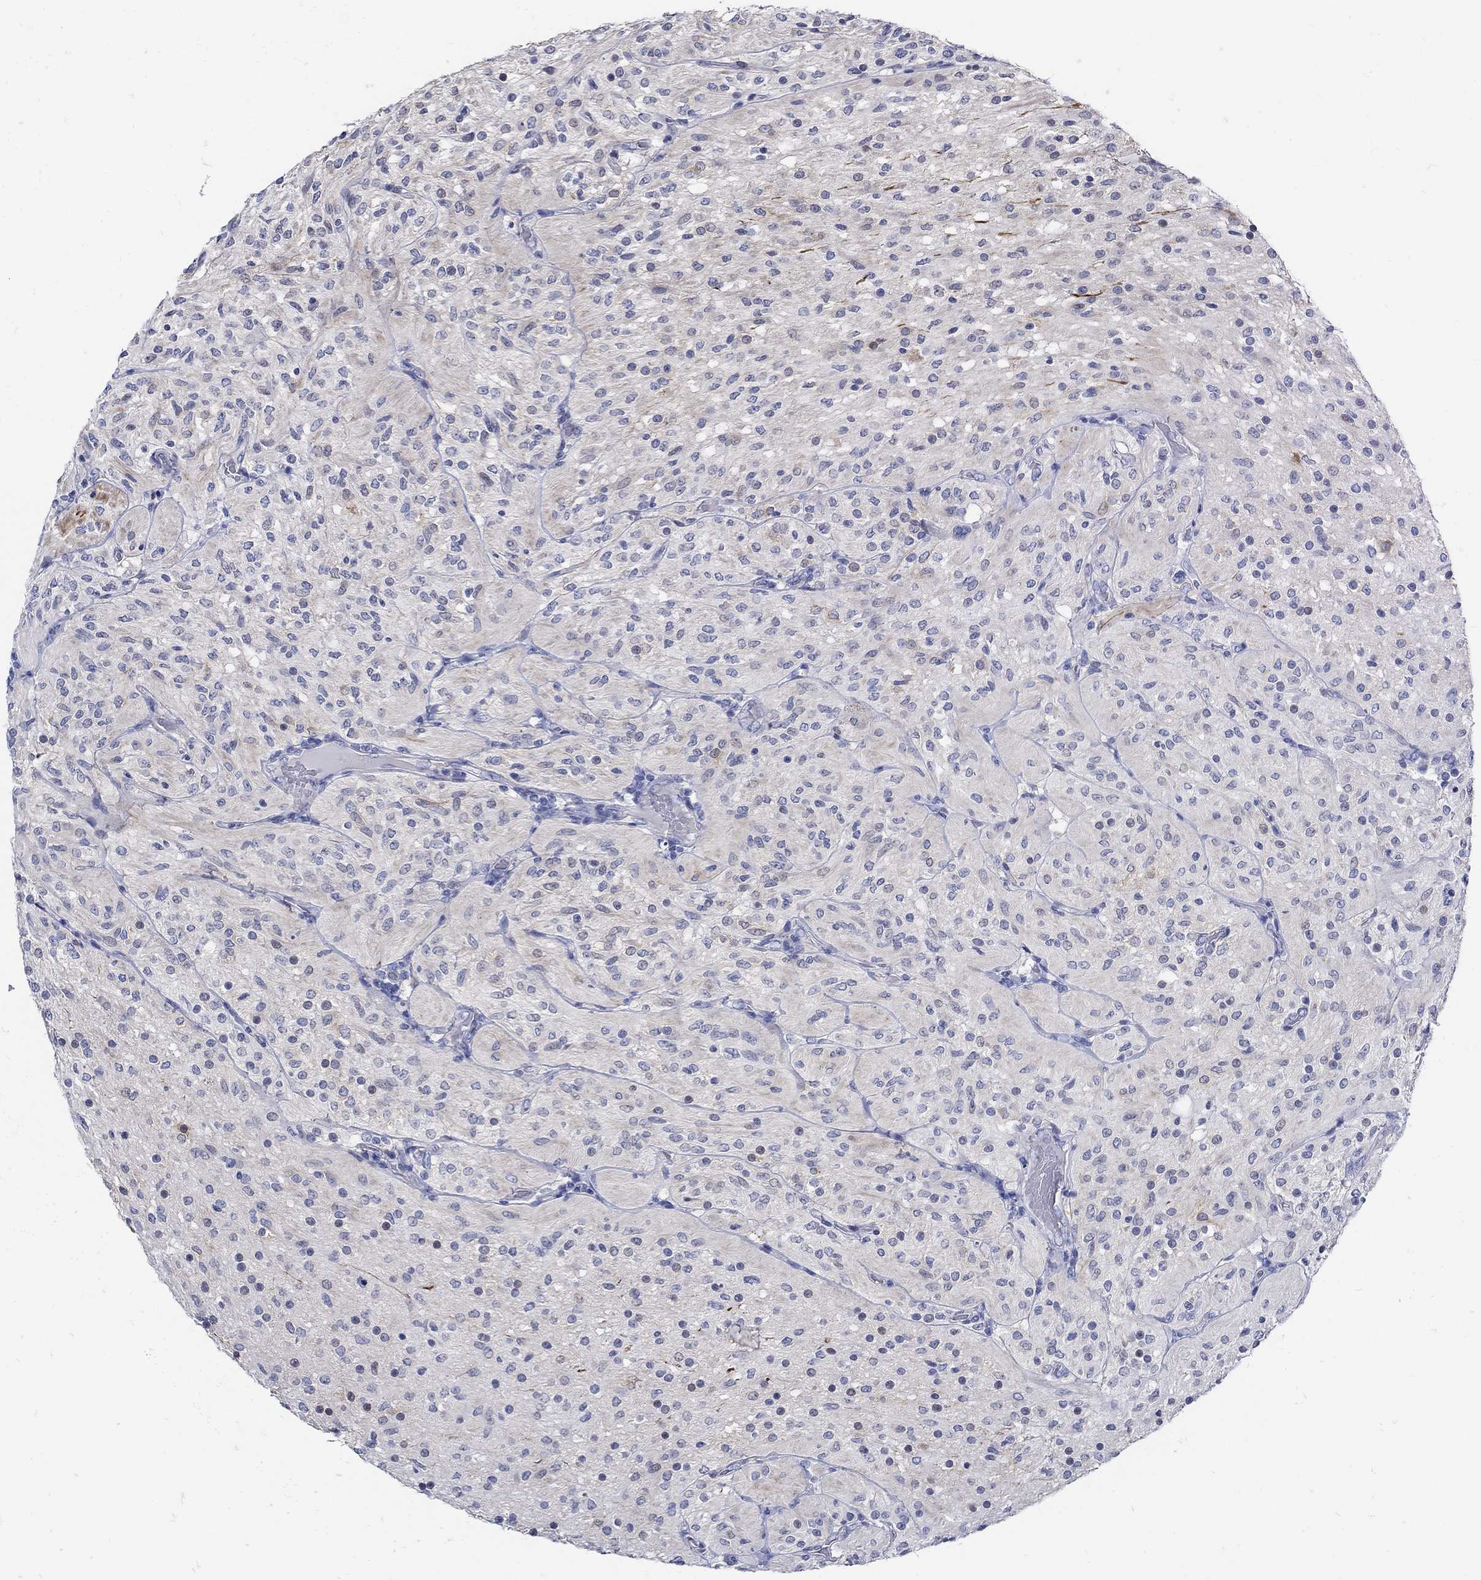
{"staining": {"intensity": "negative", "quantity": "none", "location": "none"}, "tissue": "glioma", "cell_type": "Tumor cells", "image_type": "cancer", "snomed": [{"axis": "morphology", "description": "Glioma, malignant, Low grade"}, {"axis": "topography", "description": "Brain"}], "caption": "Immunohistochemical staining of human low-grade glioma (malignant) displays no significant expression in tumor cells.", "gene": "NOS1", "patient": {"sex": "male", "age": 3}}